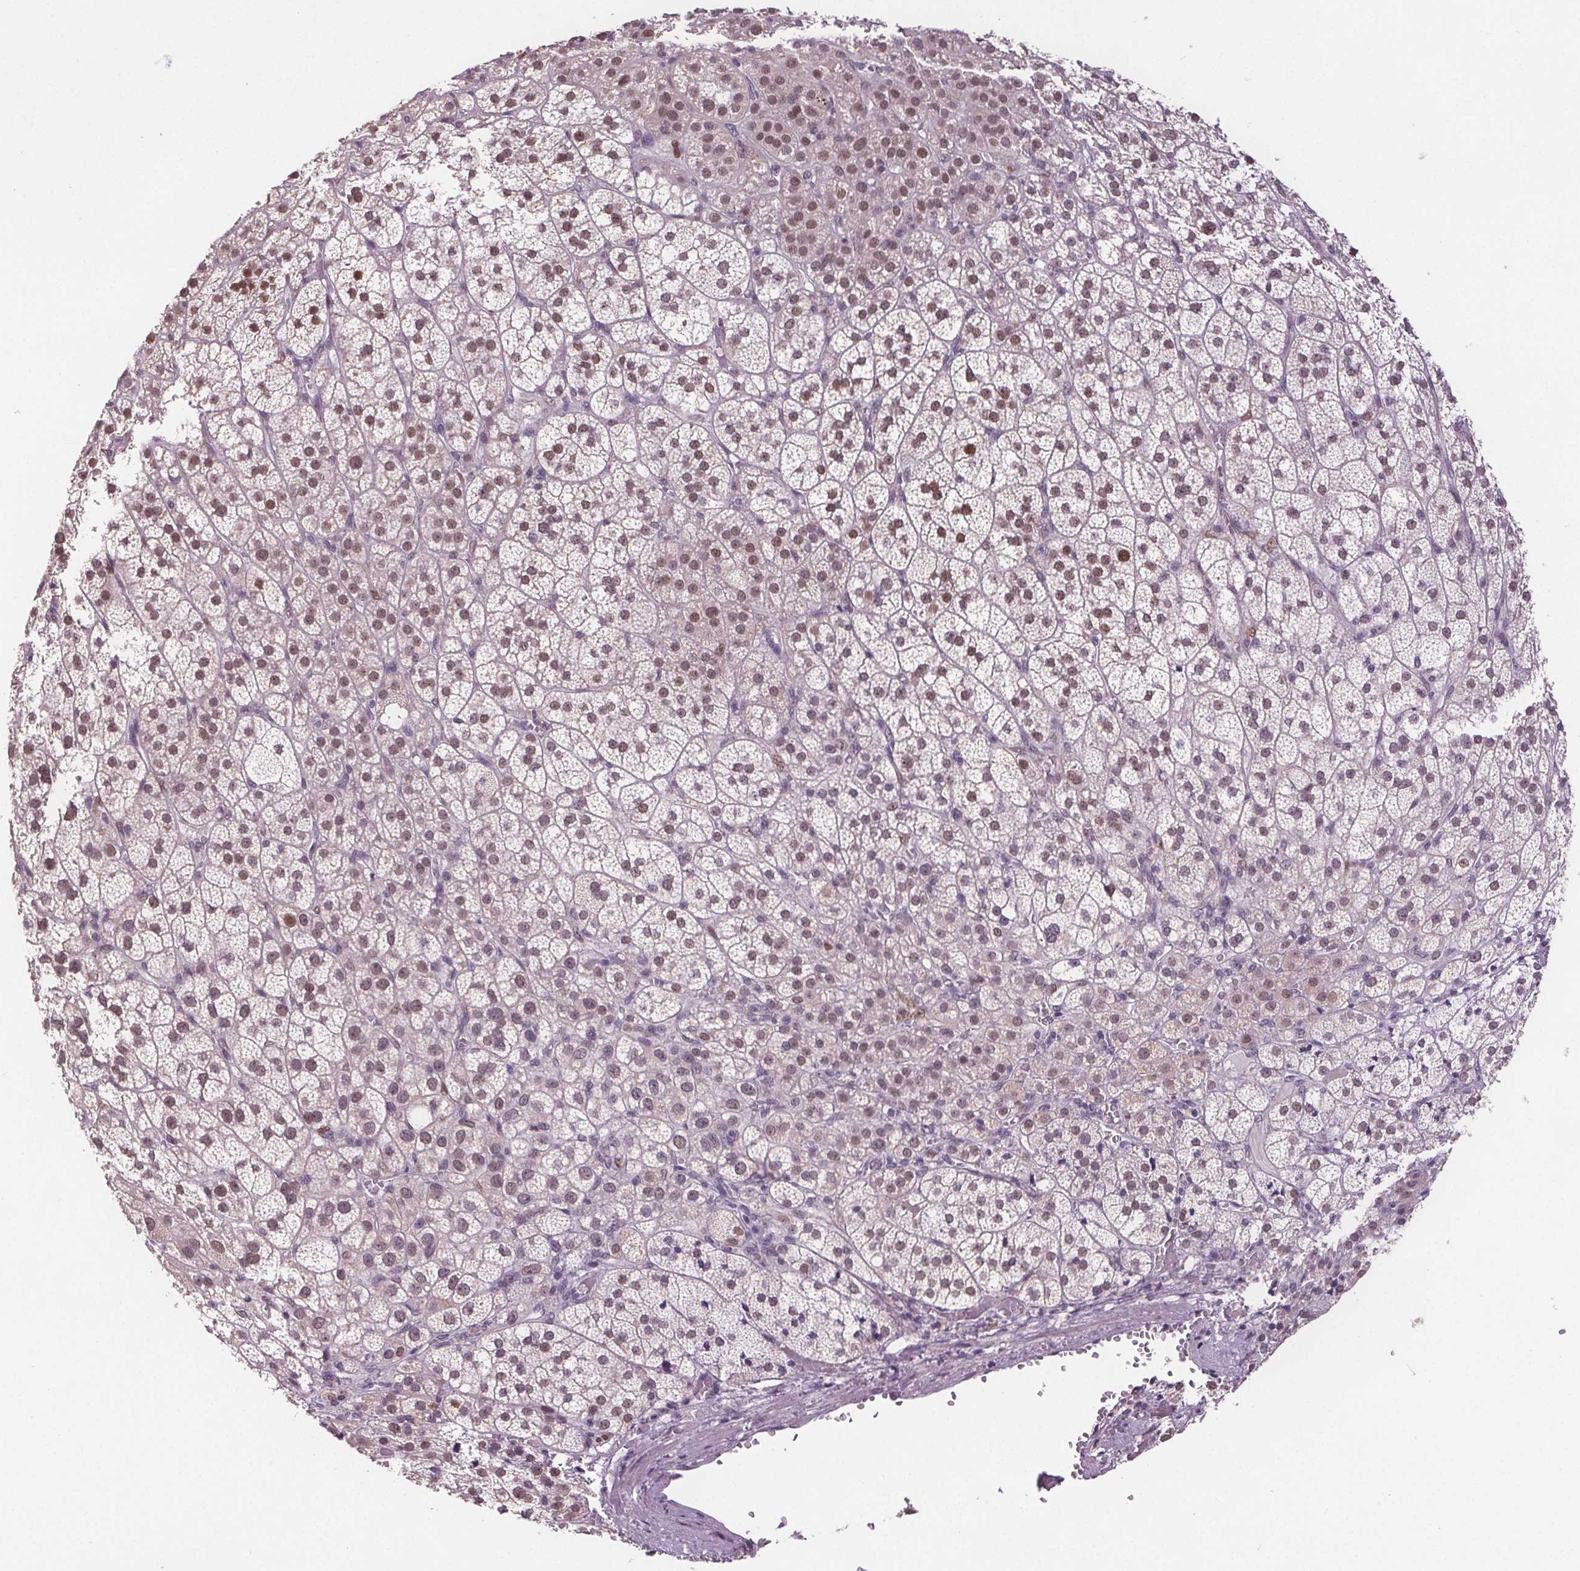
{"staining": {"intensity": "moderate", "quantity": "25%-75%", "location": "nuclear"}, "tissue": "adrenal gland", "cell_type": "Glandular cells", "image_type": "normal", "snomed": [{"axis": "morphology", "description": "Normal tissue, NOS"}, {"axis": "topography", "description": "Adrenal gland"}], "caption": "About 25%-75% of glandular cells in unremarkable human adrenal gland reveal moderate nuclear protein expression as visualized by brown immunohistochemical staining.", "gene": "CENPF", "patient": {"sex": "female", "age": 60}}